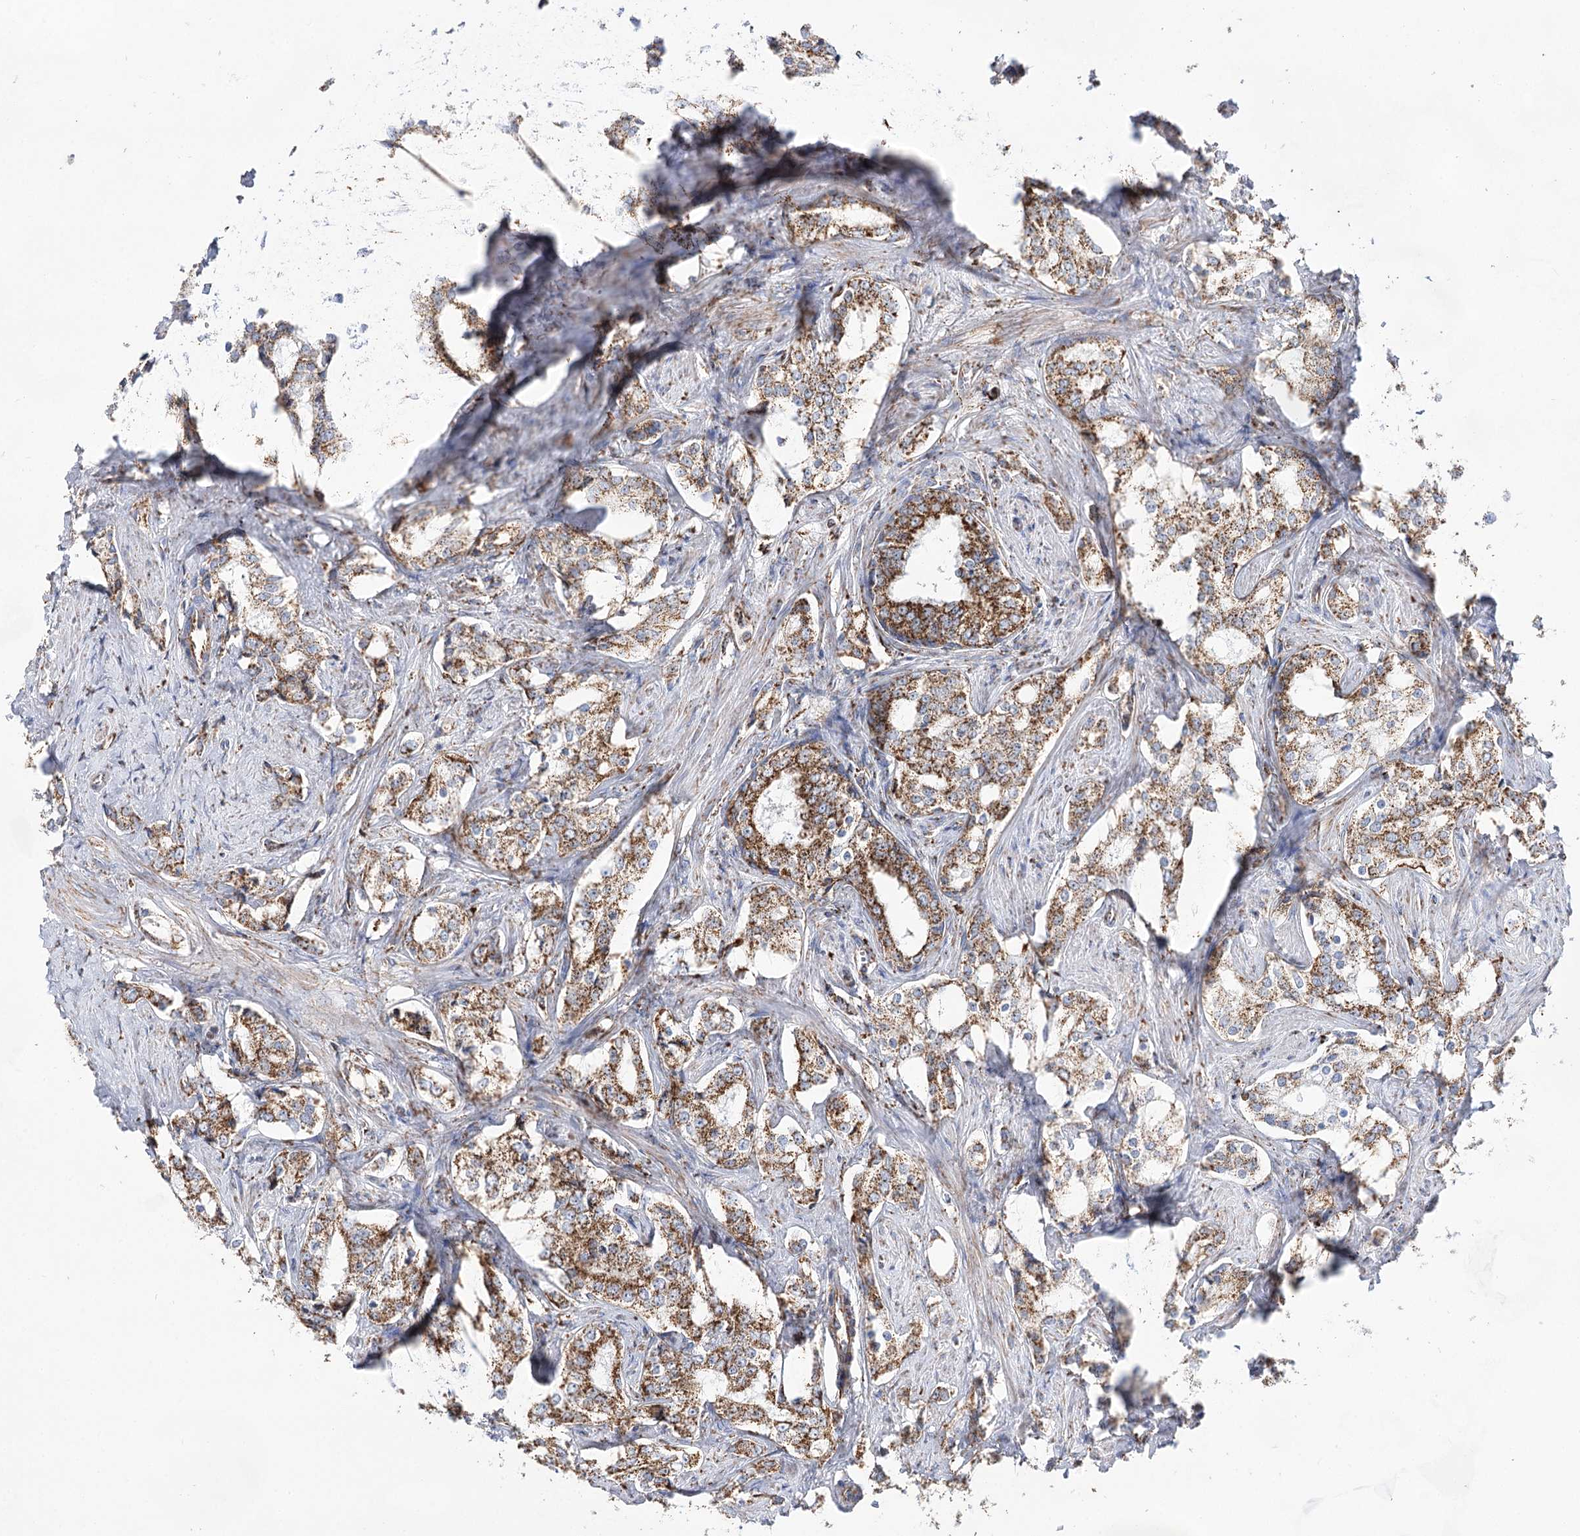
{"staining": {"intensity": "strong", "quantity": ">75%", "location": "cytoplasmic/membranous"}, "tissue": "prostate cancer", "cell_type": "Tumor cells", "image_type": "cancer", "snomed": [{"axis": "morphology", "description": "Adenocarcinoma, High grade"}, {"axis": "topography", "description": "Prostate"}], "caption": "Brown immunohistochemical staining in human prostate cancer exhibits strong cytoplasmic/membranous positivity in approximately >75% of tumor cells.", "gene": "NADK2", "patient": {"sex": "male", "age": 66}}